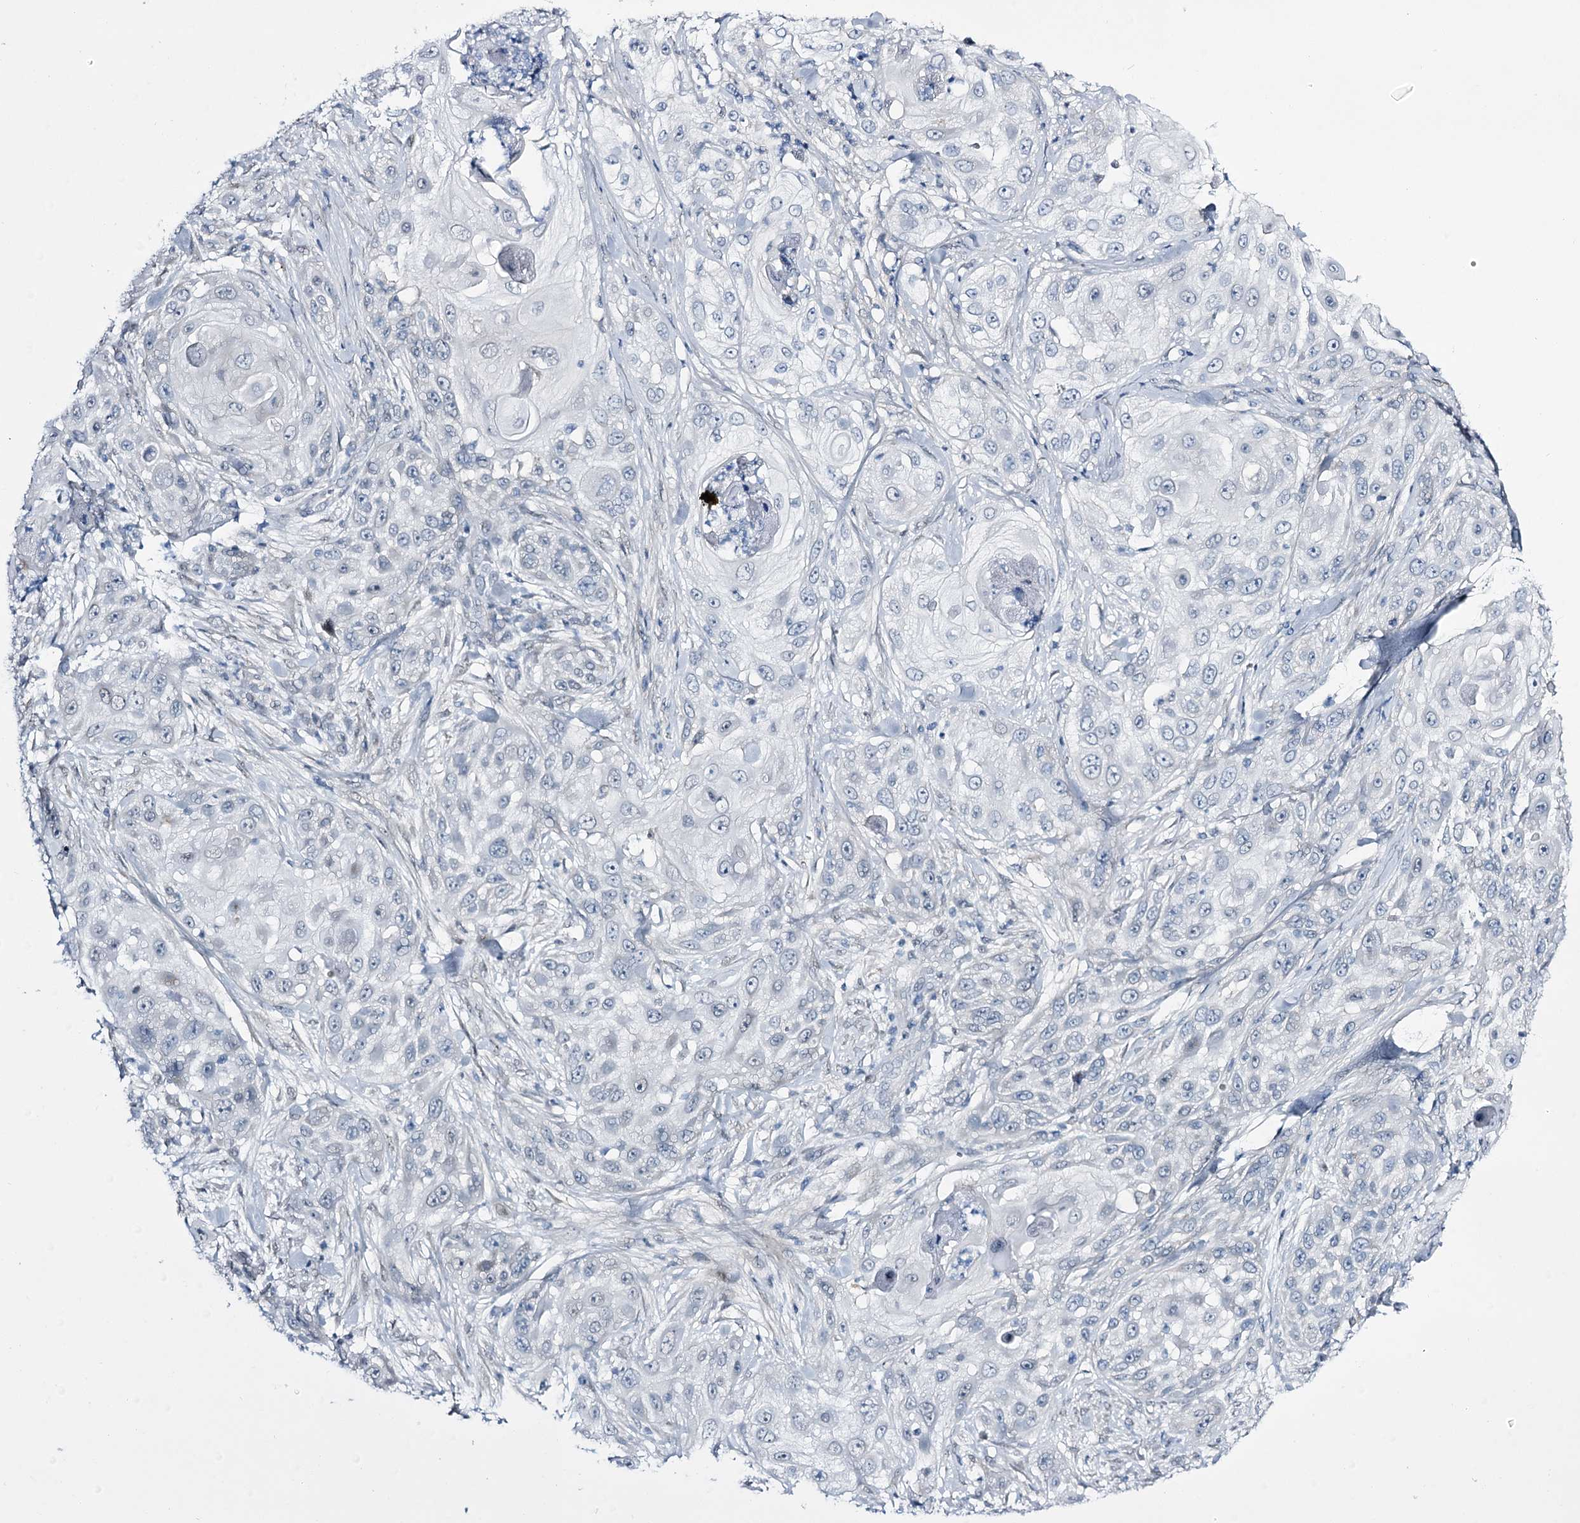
{"staining": {"intensity": "negative", "quantity": "none", "location": "none"}, "tissue": "skin cancer", "cell_type": "Tumor cells", "image_type": "cancer", "snomed": [{"axis": "morphology", "description": "Squamous cell carcinoma, NOS"}, {"axis": "topography", "description": "Skin"}], "caption": "There is no significant staining in tumor cells of skin squamous cell carcinoma.", "gene": "RBM15B", "patient": {"sex": "female", "age": 44}}